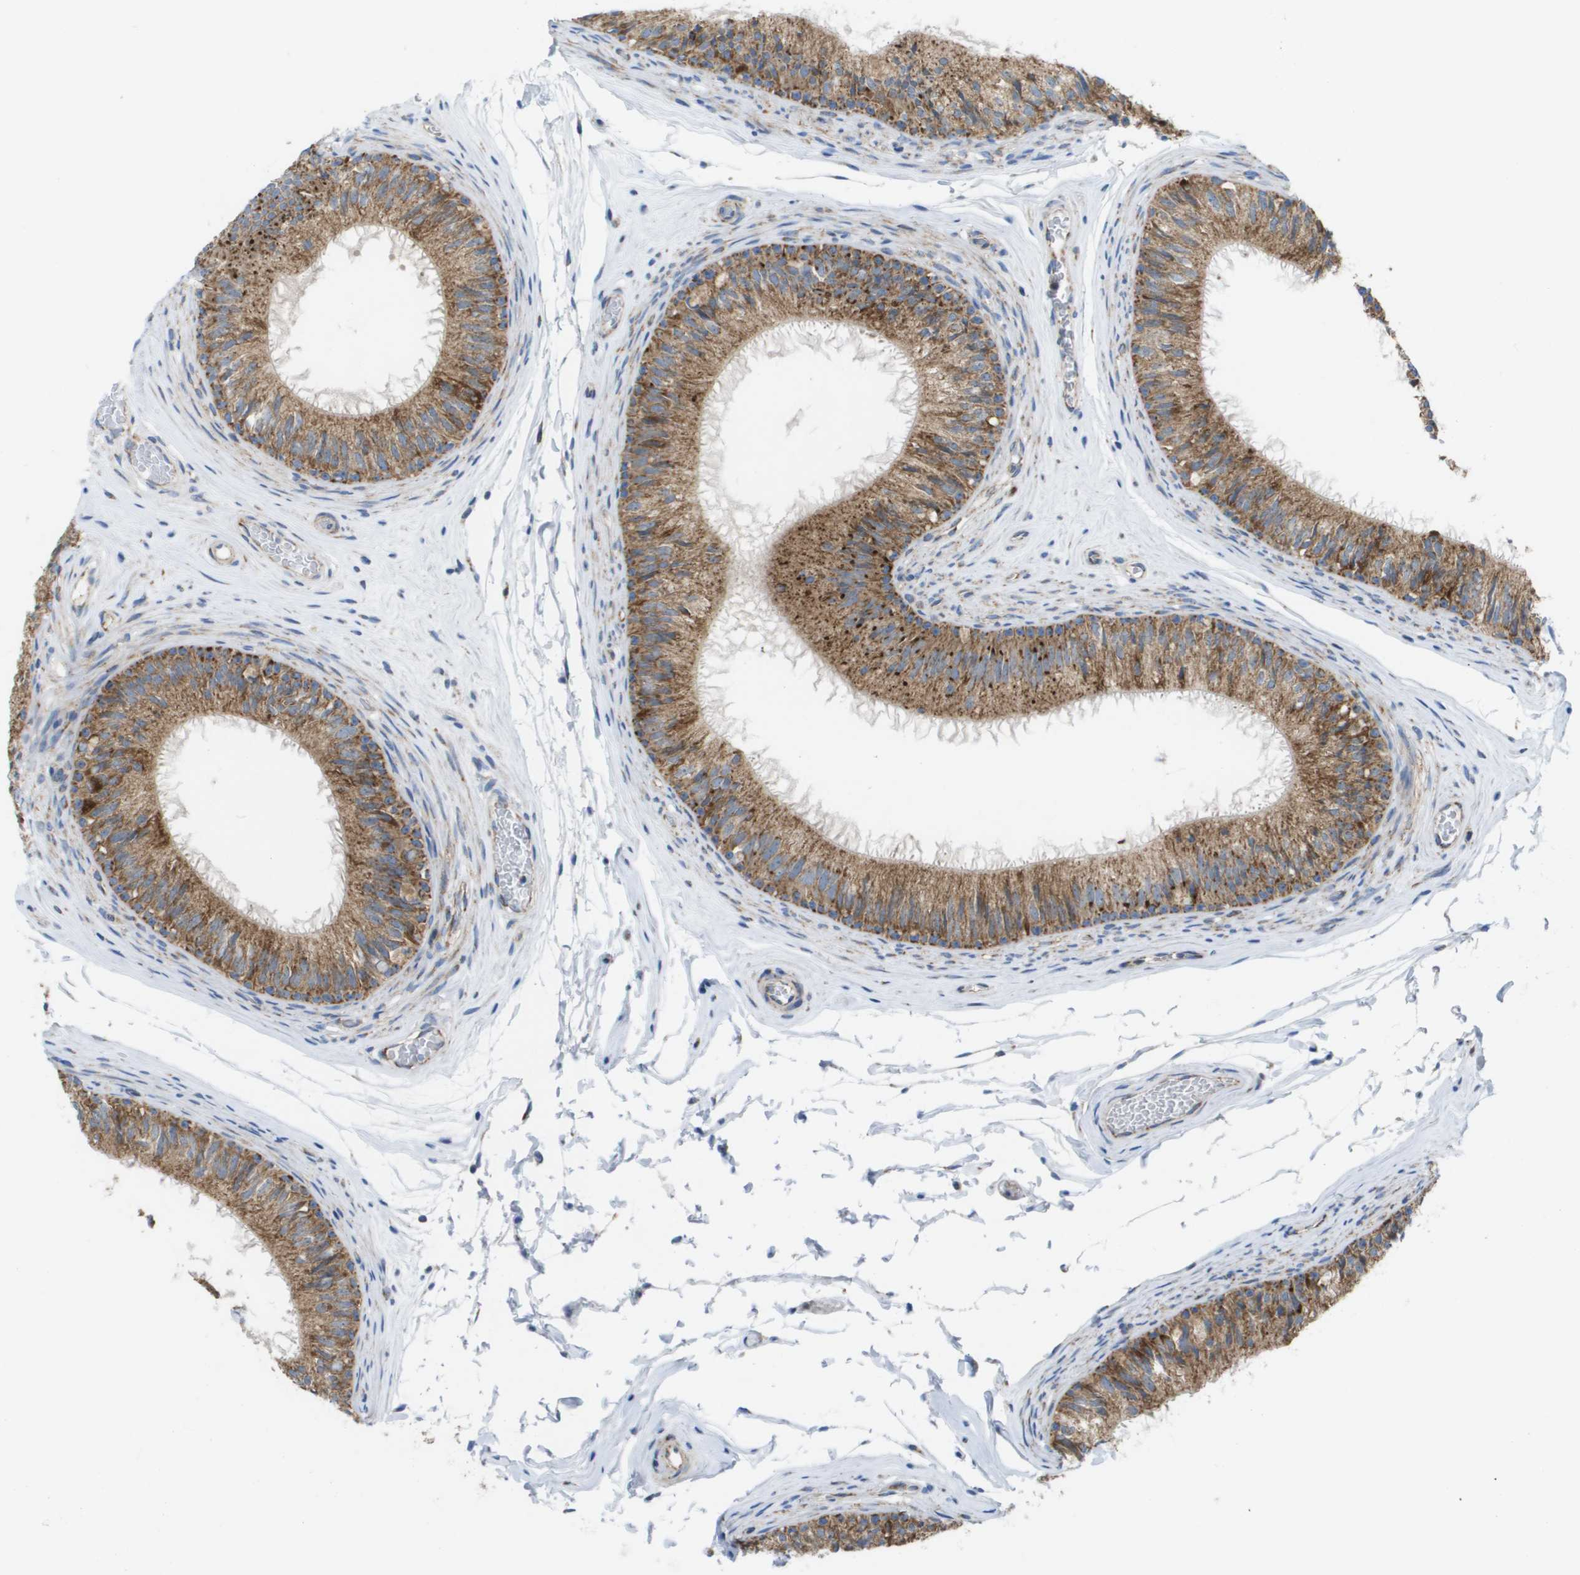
{"staining": {"intensity": "moderate", "quantity": ">75%", "location": "cytoplasmic/membranous"}, "tissue": "epididymis", "cell_type": "Glandular cells", "image_type": "normal", "snomed": [{"axis": "morphology", "description": "Normal tissue, NOS"}, {"axis": "topography", "description": "Testis"}, {"axis": "topography", "description": "Epididymis"}], "caption": "Immunohistochemical staining of benign epididymis shows >75% levels of moderate cytoplasmic/membranous protein staining in approximately >75% of glandular cells.", "gene": "FIS1", "patient": {"sex": "male", "age": 36}}